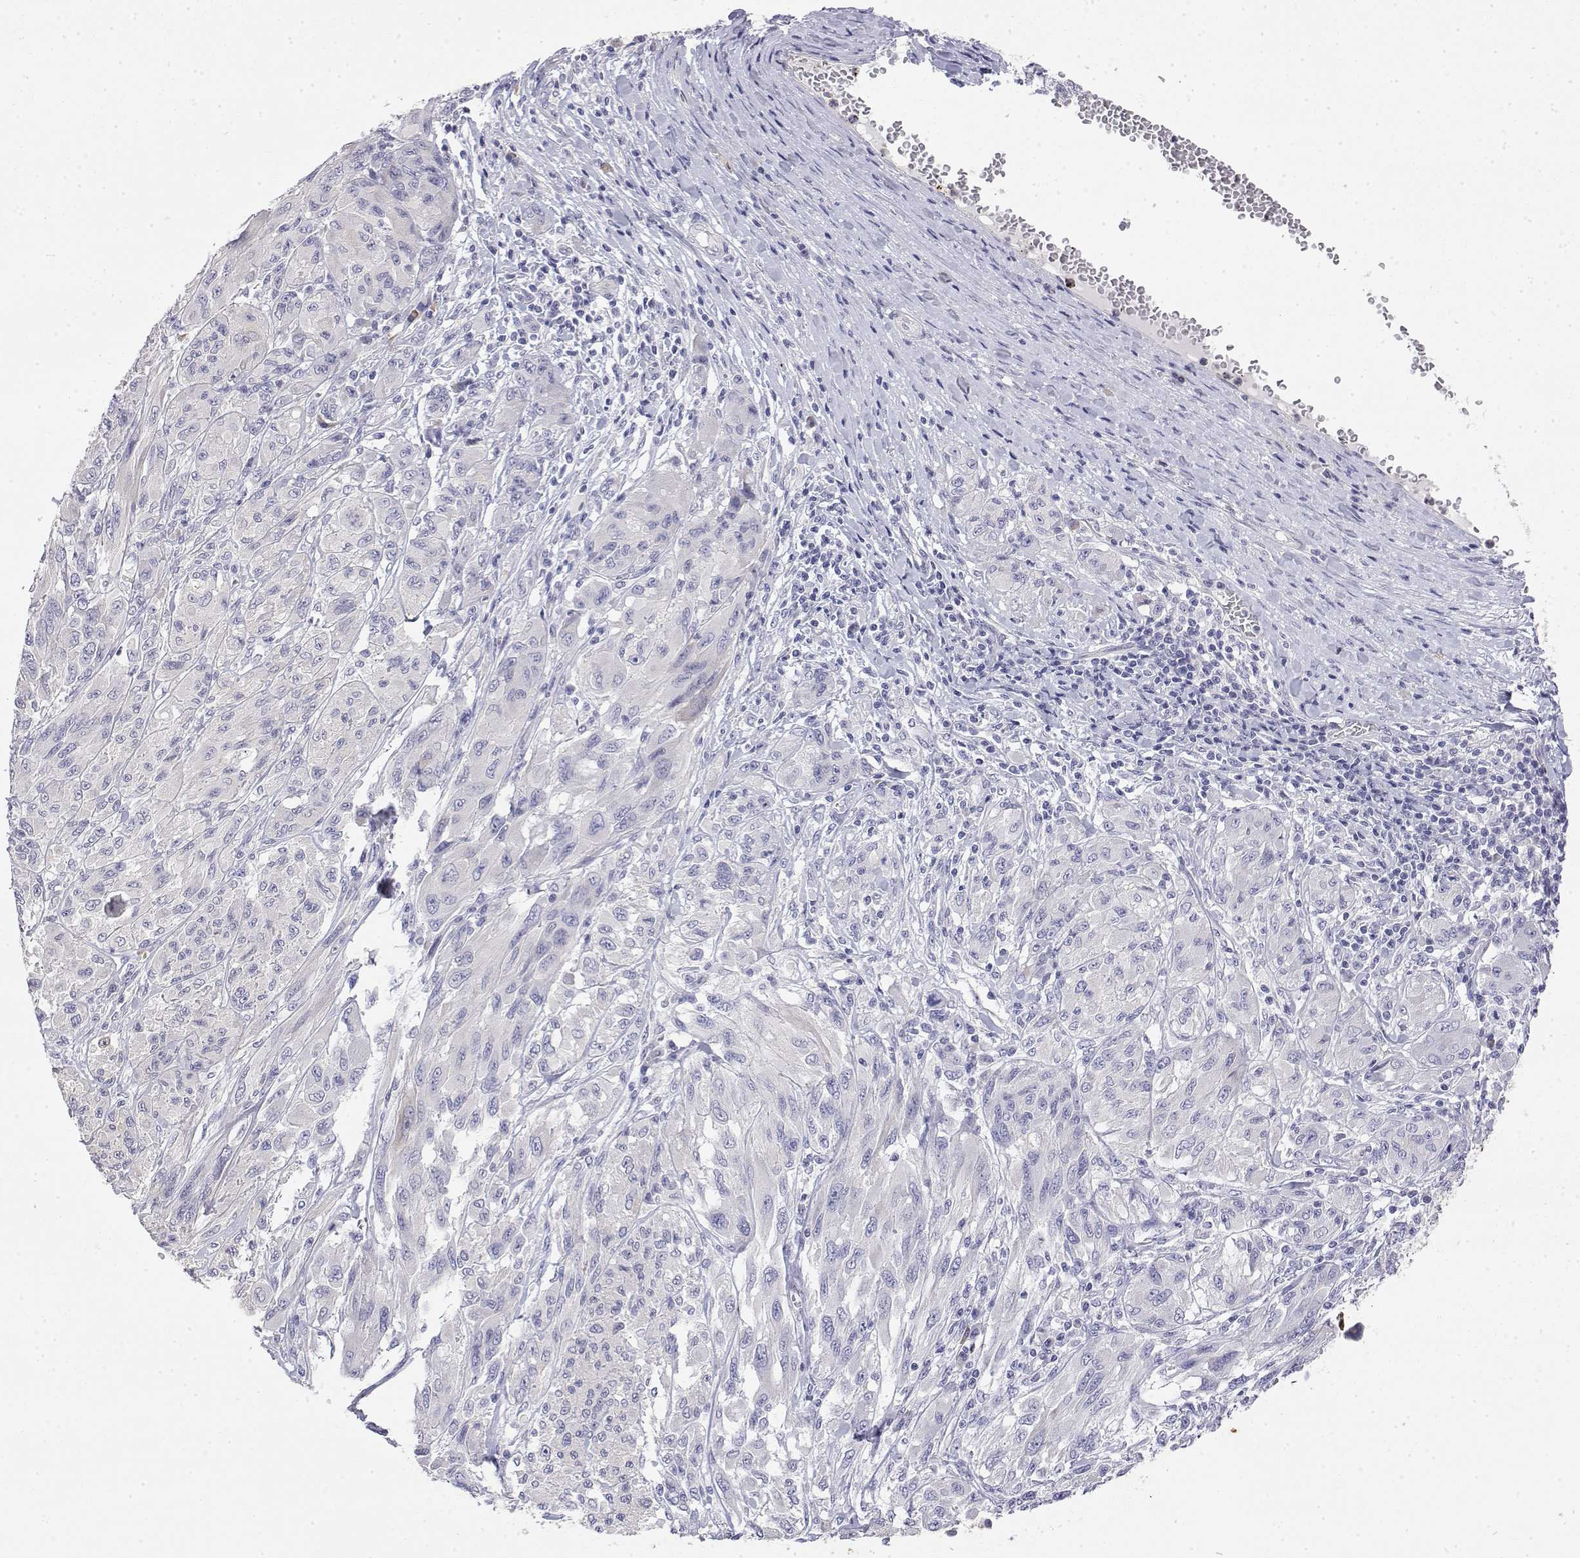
{"staining": {"intensity": "negative", "quantity": "none", "location": "none"}, "tissue": "melanoma", "cell_type": "Tumor cells", "image_type": "cancer", "snomed": [{"axis": "morphology", "description": "Malignant melanoma, NOS"}, {"axis": "topography", "description": "Skin"}], "caption": "This is a photomicrograph of immunohistochemistry (IHC) staining of malignant melanoma, which shows no staining in tumor cells.", "gene": "LY6D", "patient": {"sex": "female", "age": 91}}